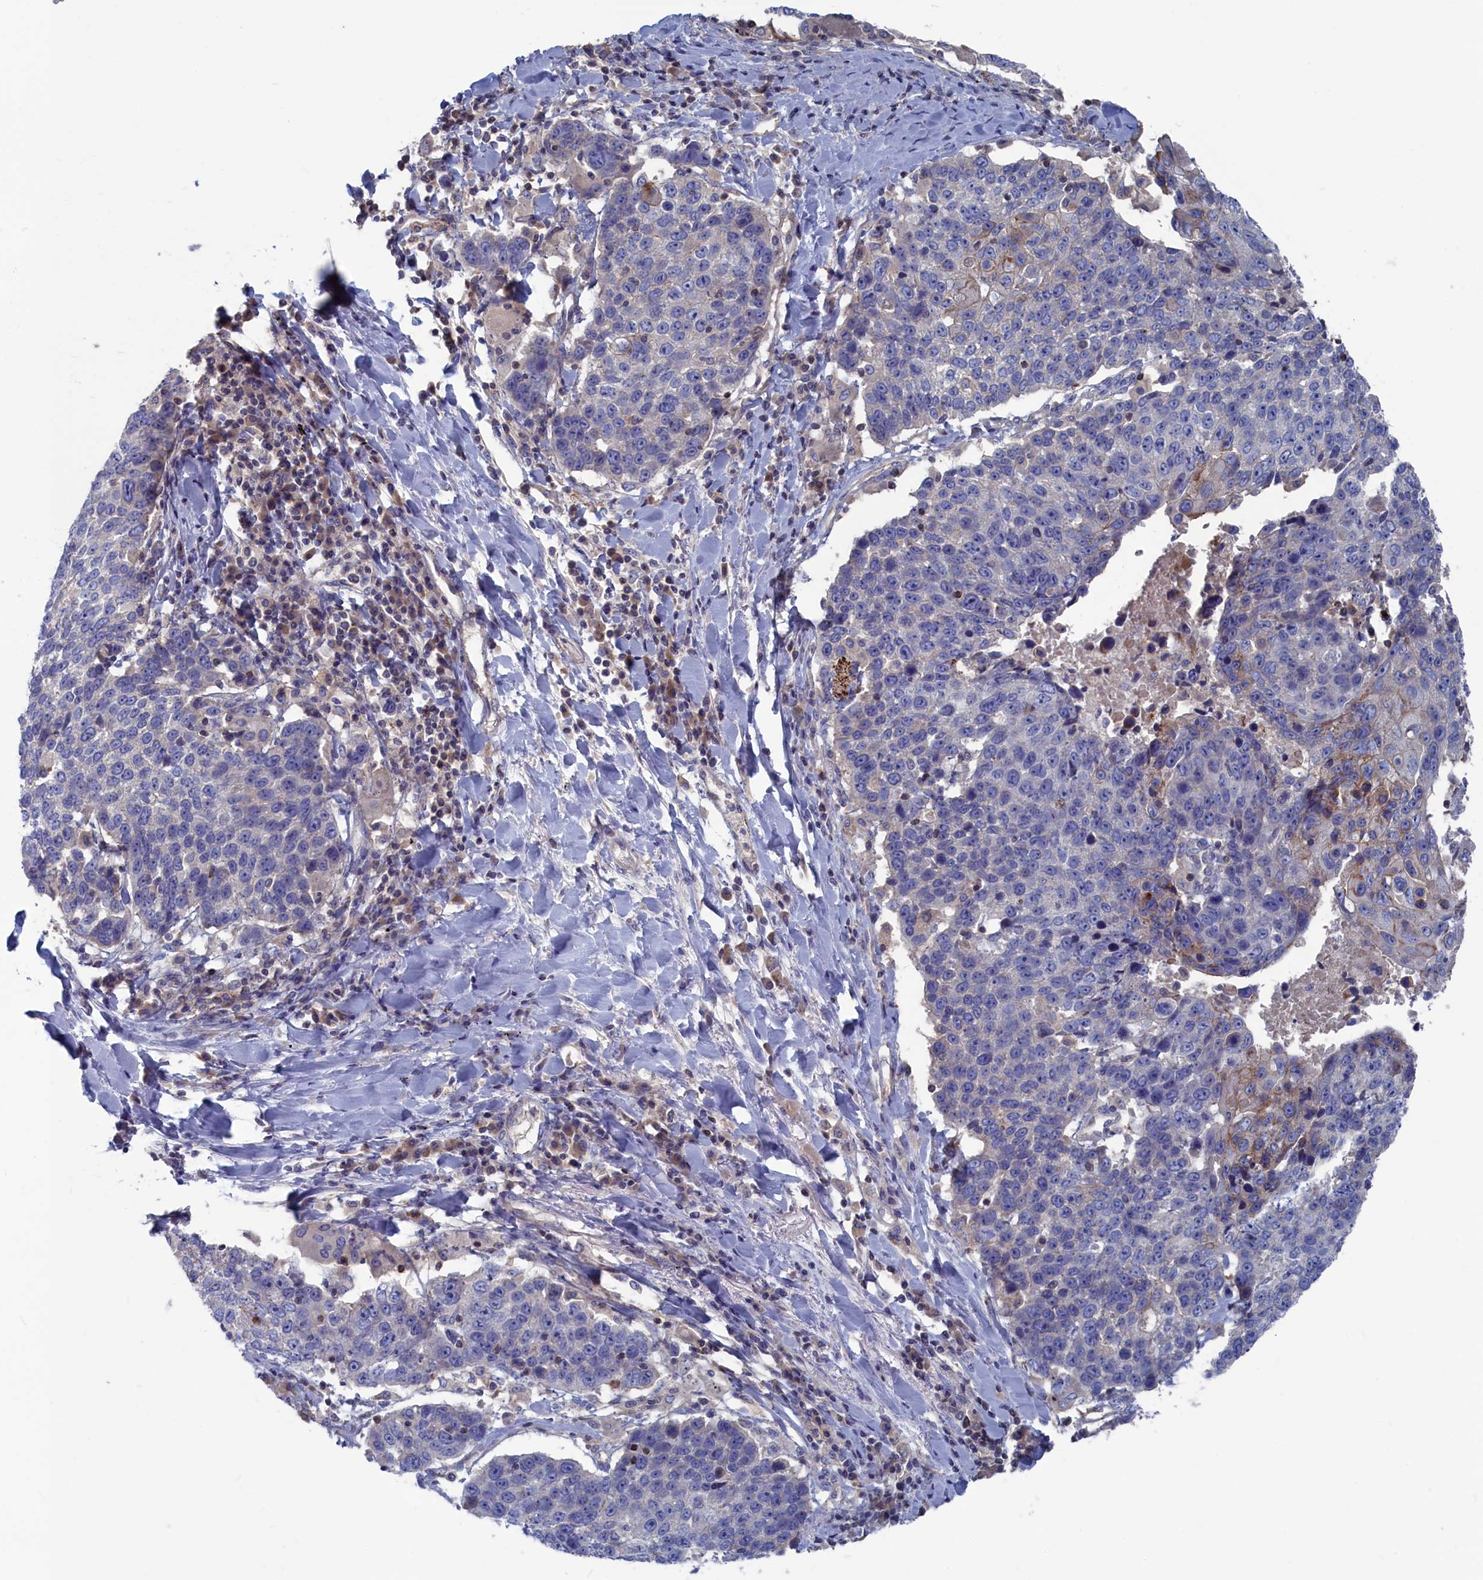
{"staining": {"intensity": "negative", "quantity": "none", "location": "none"}, "tissue": "lung cancer", "cell_type": "Tumor cells", "image_type": "cancer", "snomed": [{"axis": "morphology", "description": "Squamous cell carcinoma, NOS"}, {"axis": "topography", "description": "Lung"}], "caption": "High power microscopy micrograph of an immunohistochemistry (IHC) histopathology image of lung squamous cell carcinoma, revealing no significant positivity in tumor cells.", "gene": "CEND1", "patient": {"sex": "male", "age": 66}}